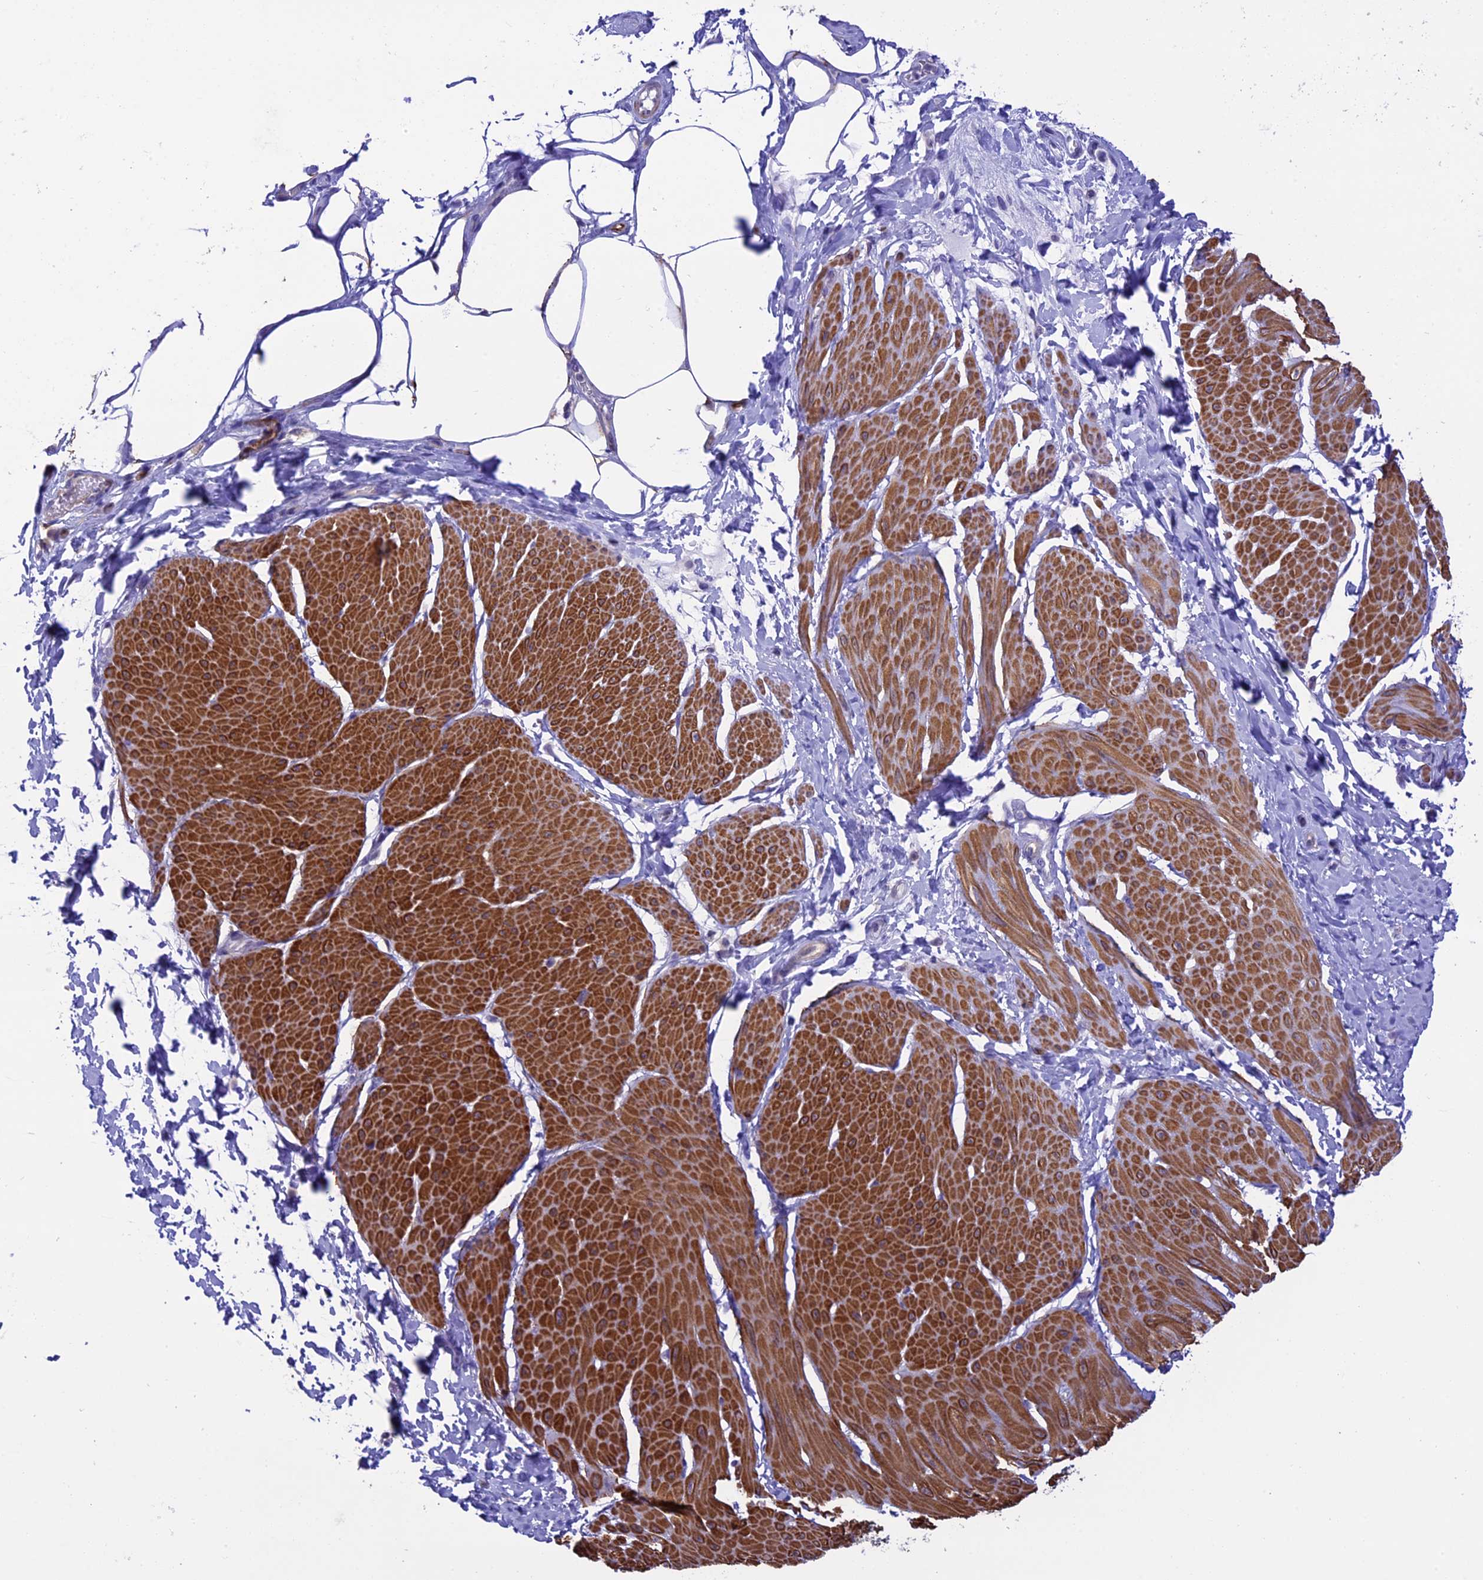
{"staining": {"intensity": "strong", "quantity": "25%-75%", "location": "cytoplasmic/membranous"}, "tissue": "smooth muscle", "cell_type": "Smooth muscle cells", "image_type": "normal", "snomed": [{"axis": "morphology", "description": "Urothelial carcinoma, High grade"}, {"axis": "topography", "description": "Urinary bladder"}], "caption": "The photomicrograph reveals staining of normal smooth muscle, revealing strong cytoplasmic/membranous protein expression (brown color) within smooth muscle cells.", "gene": "IGSF6", "patient": {"sex": "male", "age": 46}}